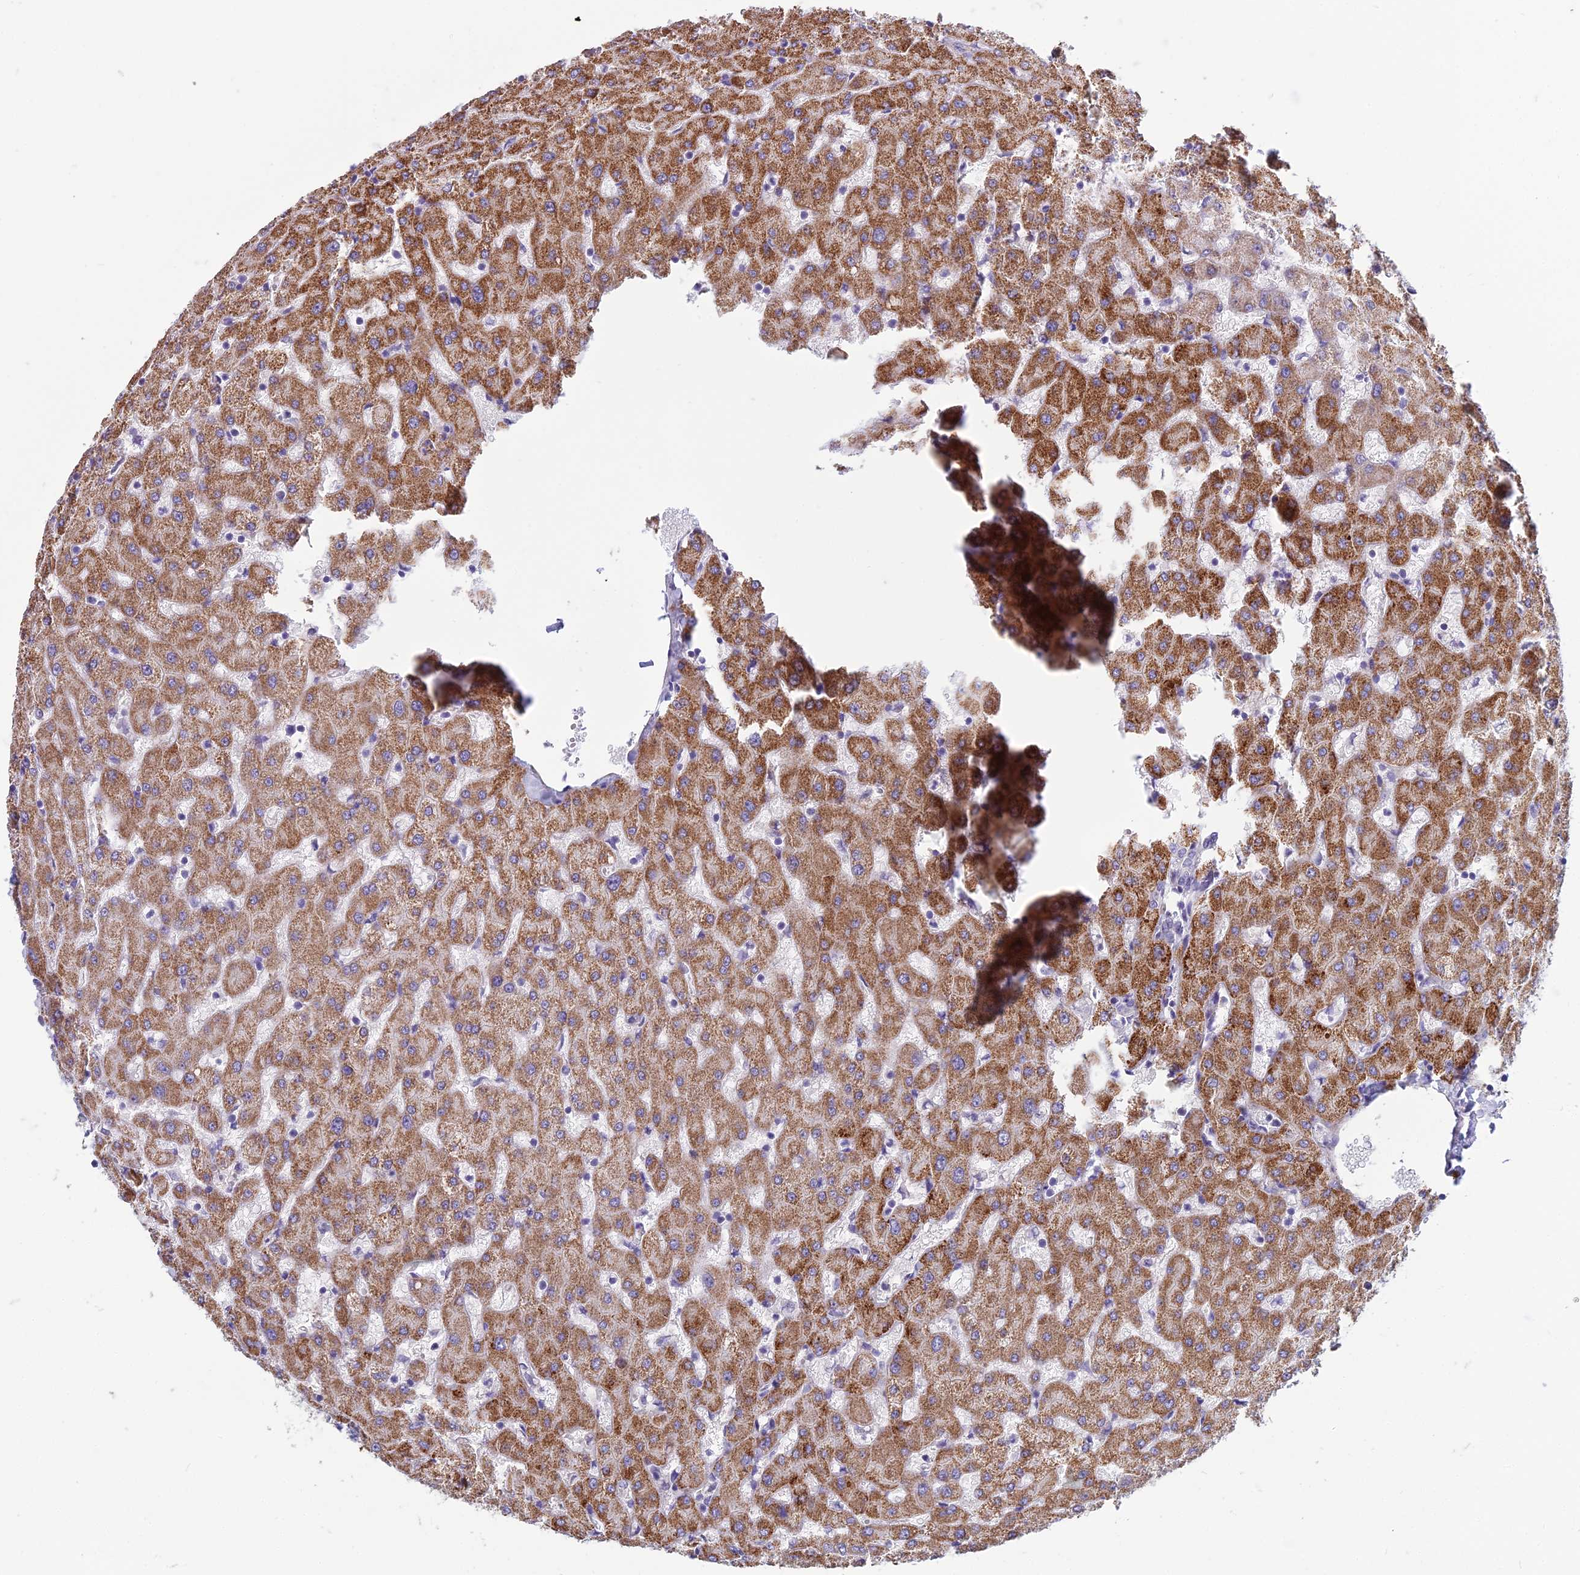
{"staining": {"intensity": "negative", "quantity": "none", "location": "none"}, "tissue": "liver", "cell_type": "Cholangiocytes", "image_type": "normal", "snomed": [{"axis": "morphology", "description": "Normal tissue, NOS"}, {"axis": "topography", "description": "Liver"}], "caption": "Immunohistochemistry (IHC) of benign liver displays no expression in cholangiocytes.", "gene": "DUS2", "patient": {"sex": "female", "age": 63}}